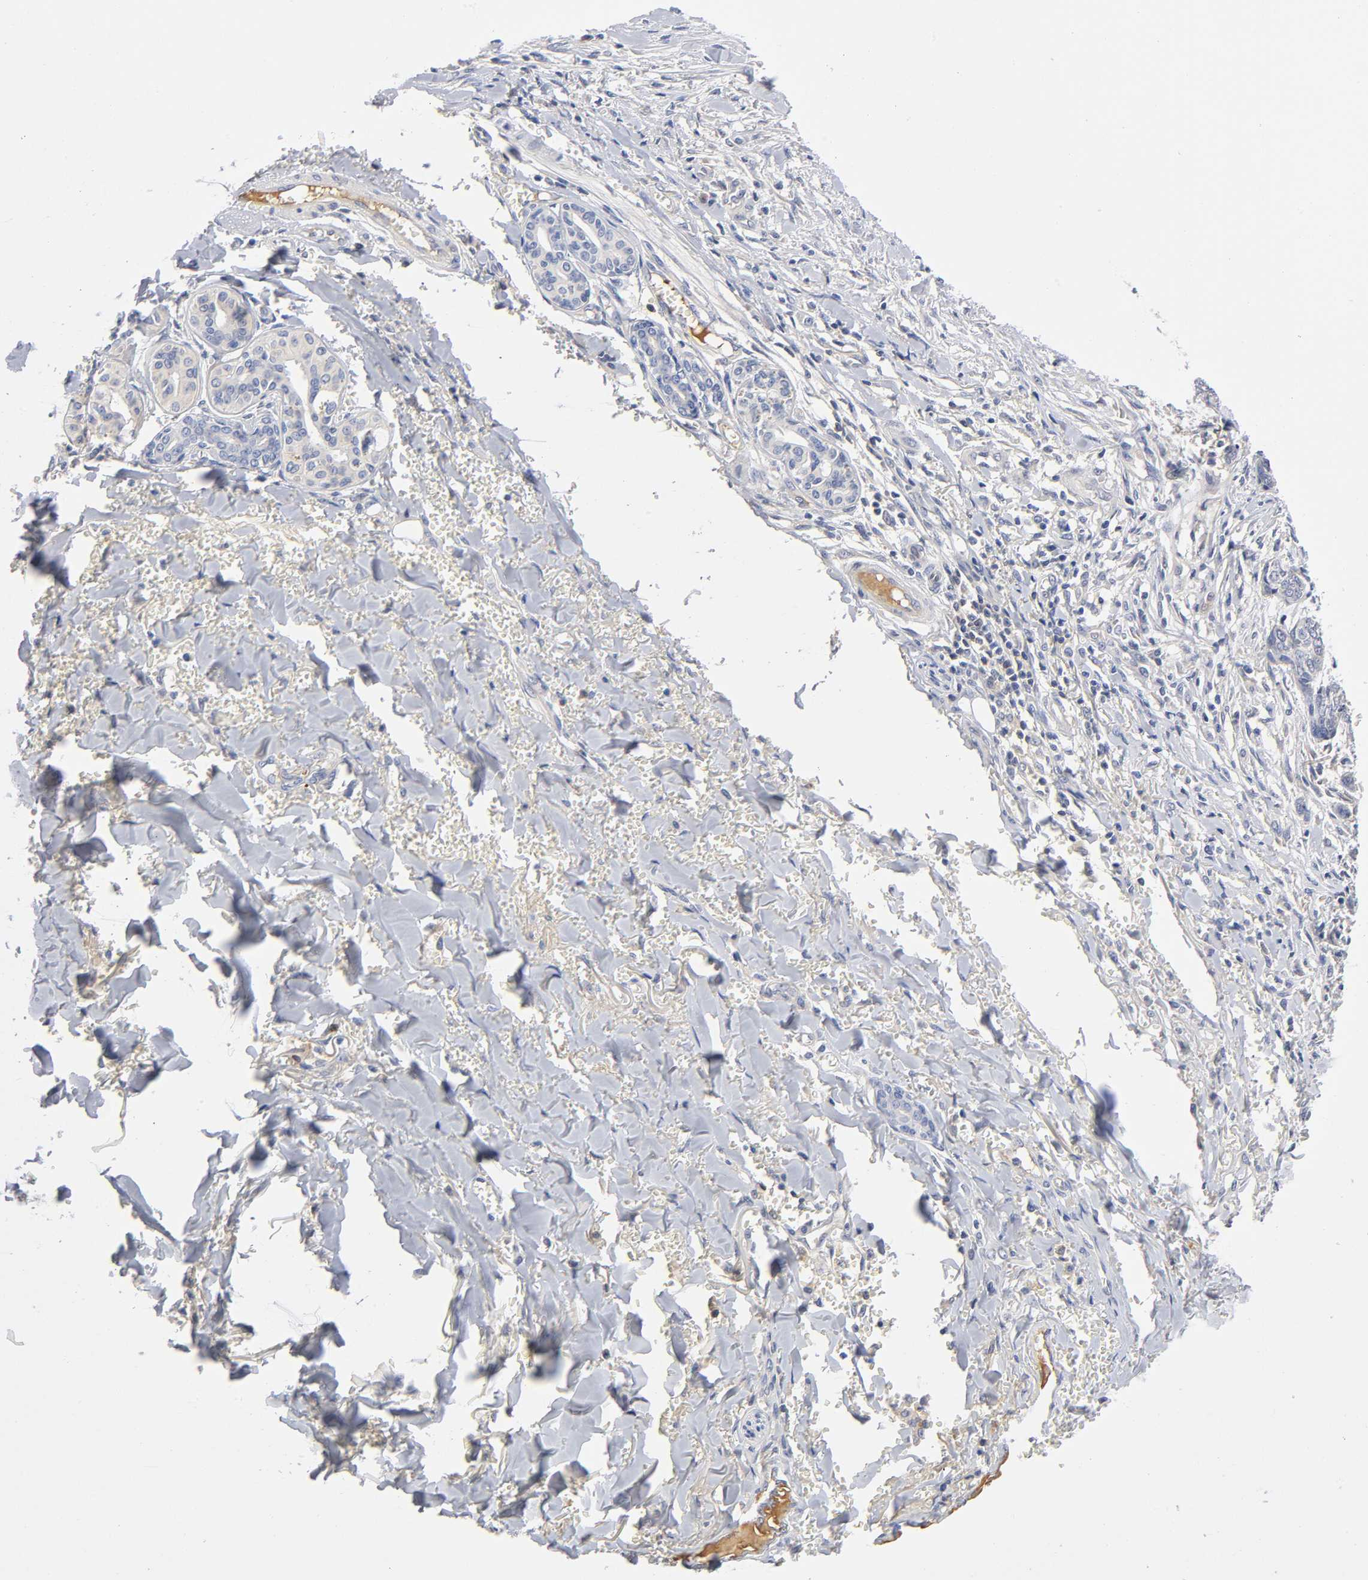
{"staining": {"intensity": "weak", "quantity": "25%-75%", "location": "cytoplasmic/membranous"}, "tissue": "skin cancer", "cell_type": "Tumor cells", "image_type": "cancer", "snomed": [{"axis": "morphology", "description": "Basal cell carcinoma"}, {"axis": "topography", "description": "Skin"}], "caption": "Human skin basal cell carcinoma stained for a protein (brown) demonstrates weak cytoplasmic/membranous positive staining in approximately 25%-75% of tumor cells.", "gene": "NOVA1", "patient": {"sex": "female", "age": 64}}